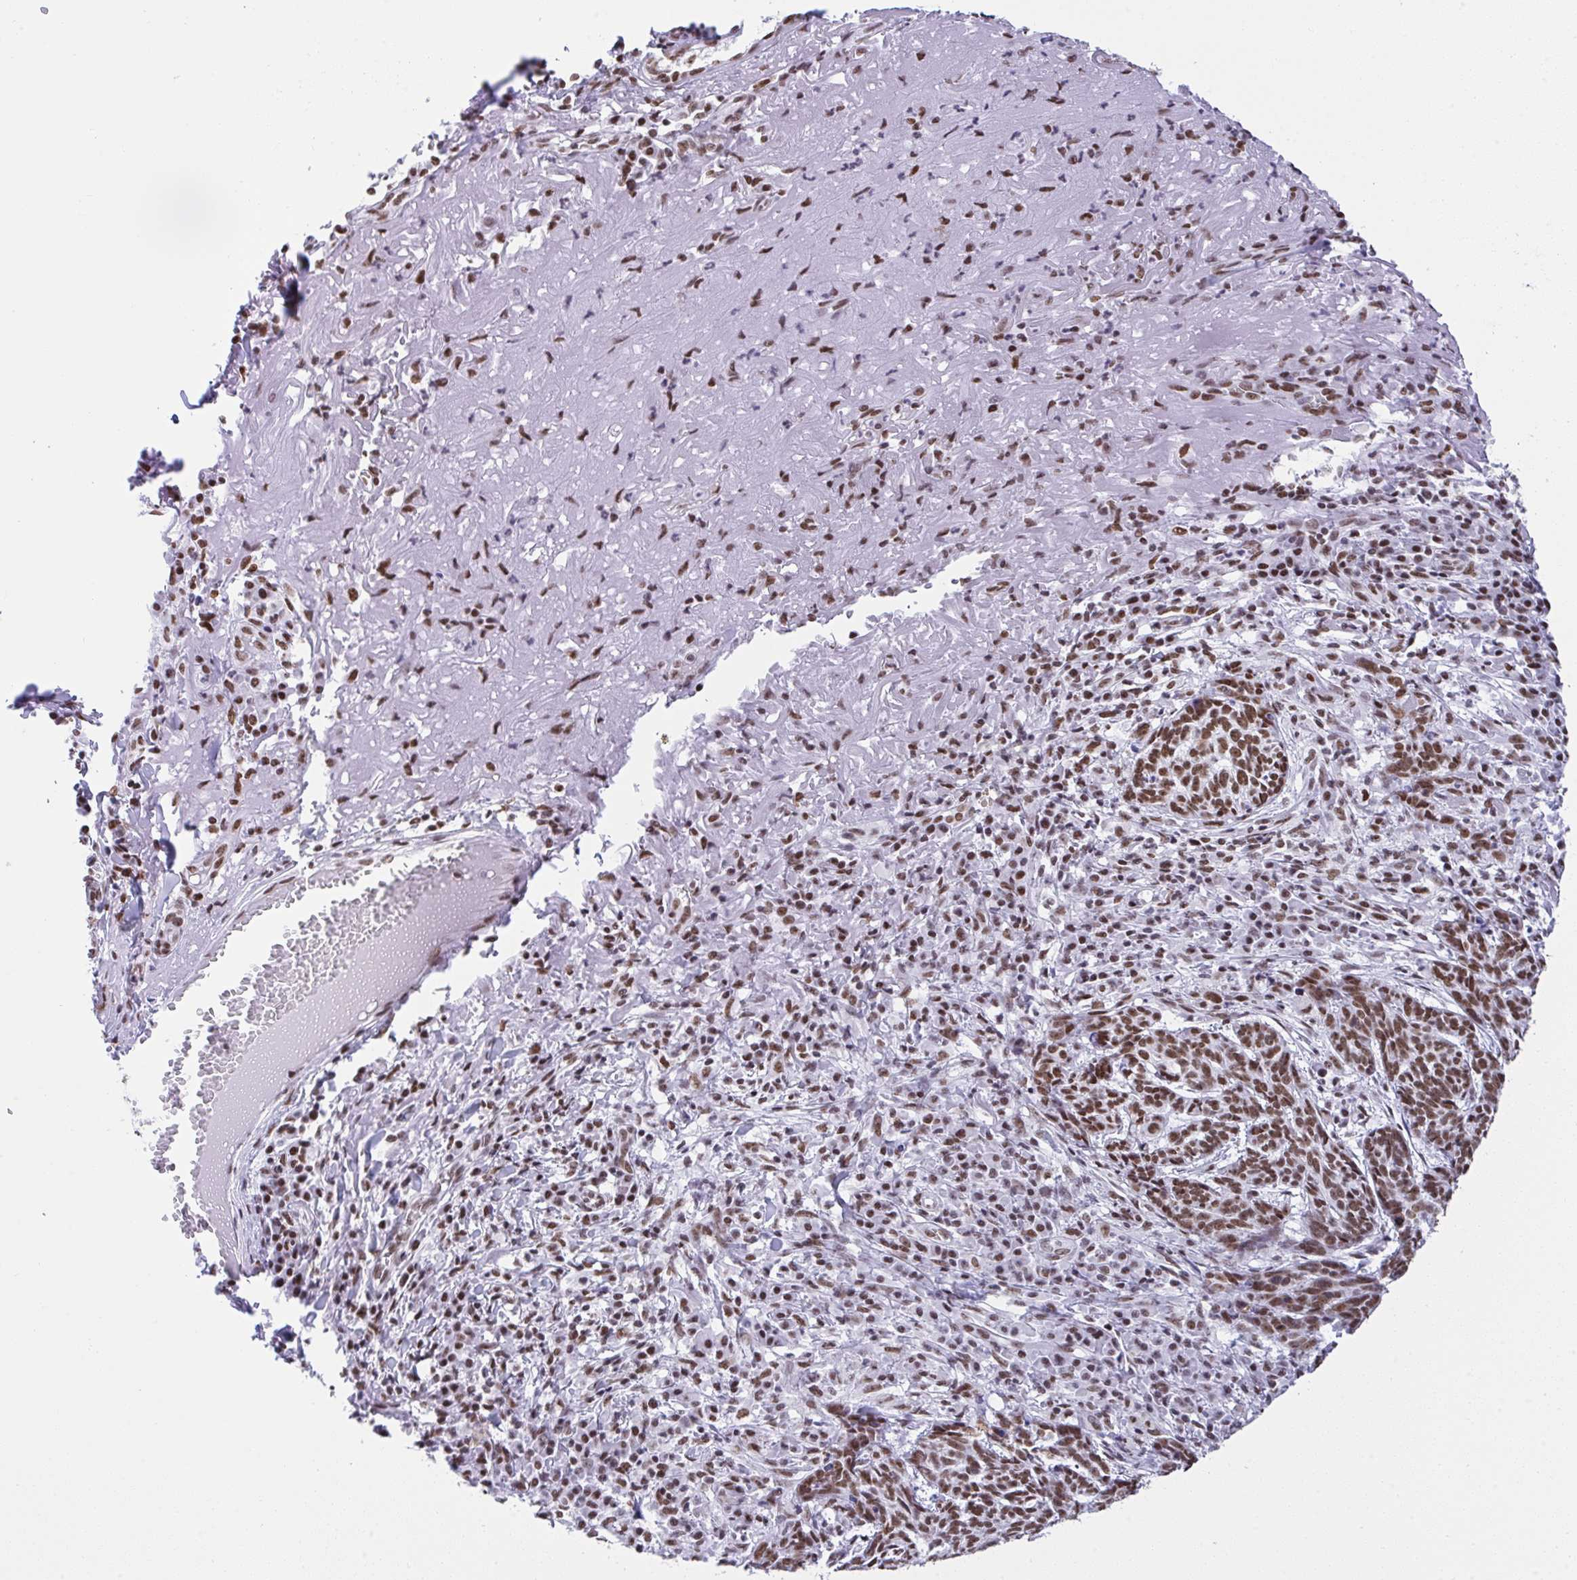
{"staining": {"intensity": "moderate", "quantity": ">75%", "location": "nuclear"}, "tissue": "skin cancer", "cell_type": "Tumor cells", "image_type": "cancer", "snomed": [{"axis": "morphology", "description": "Basal cell carcinoma"}, {"axis": "topography", "description": "Skin"}], "caption": "Approximately >75% of tumor cells in skin cancer exhibit moderate nuclear protein positivity as visualized by brown immunohistochemical staining.", "gene": "DDX52", "patient": {"sex": "female", "age": 93}}